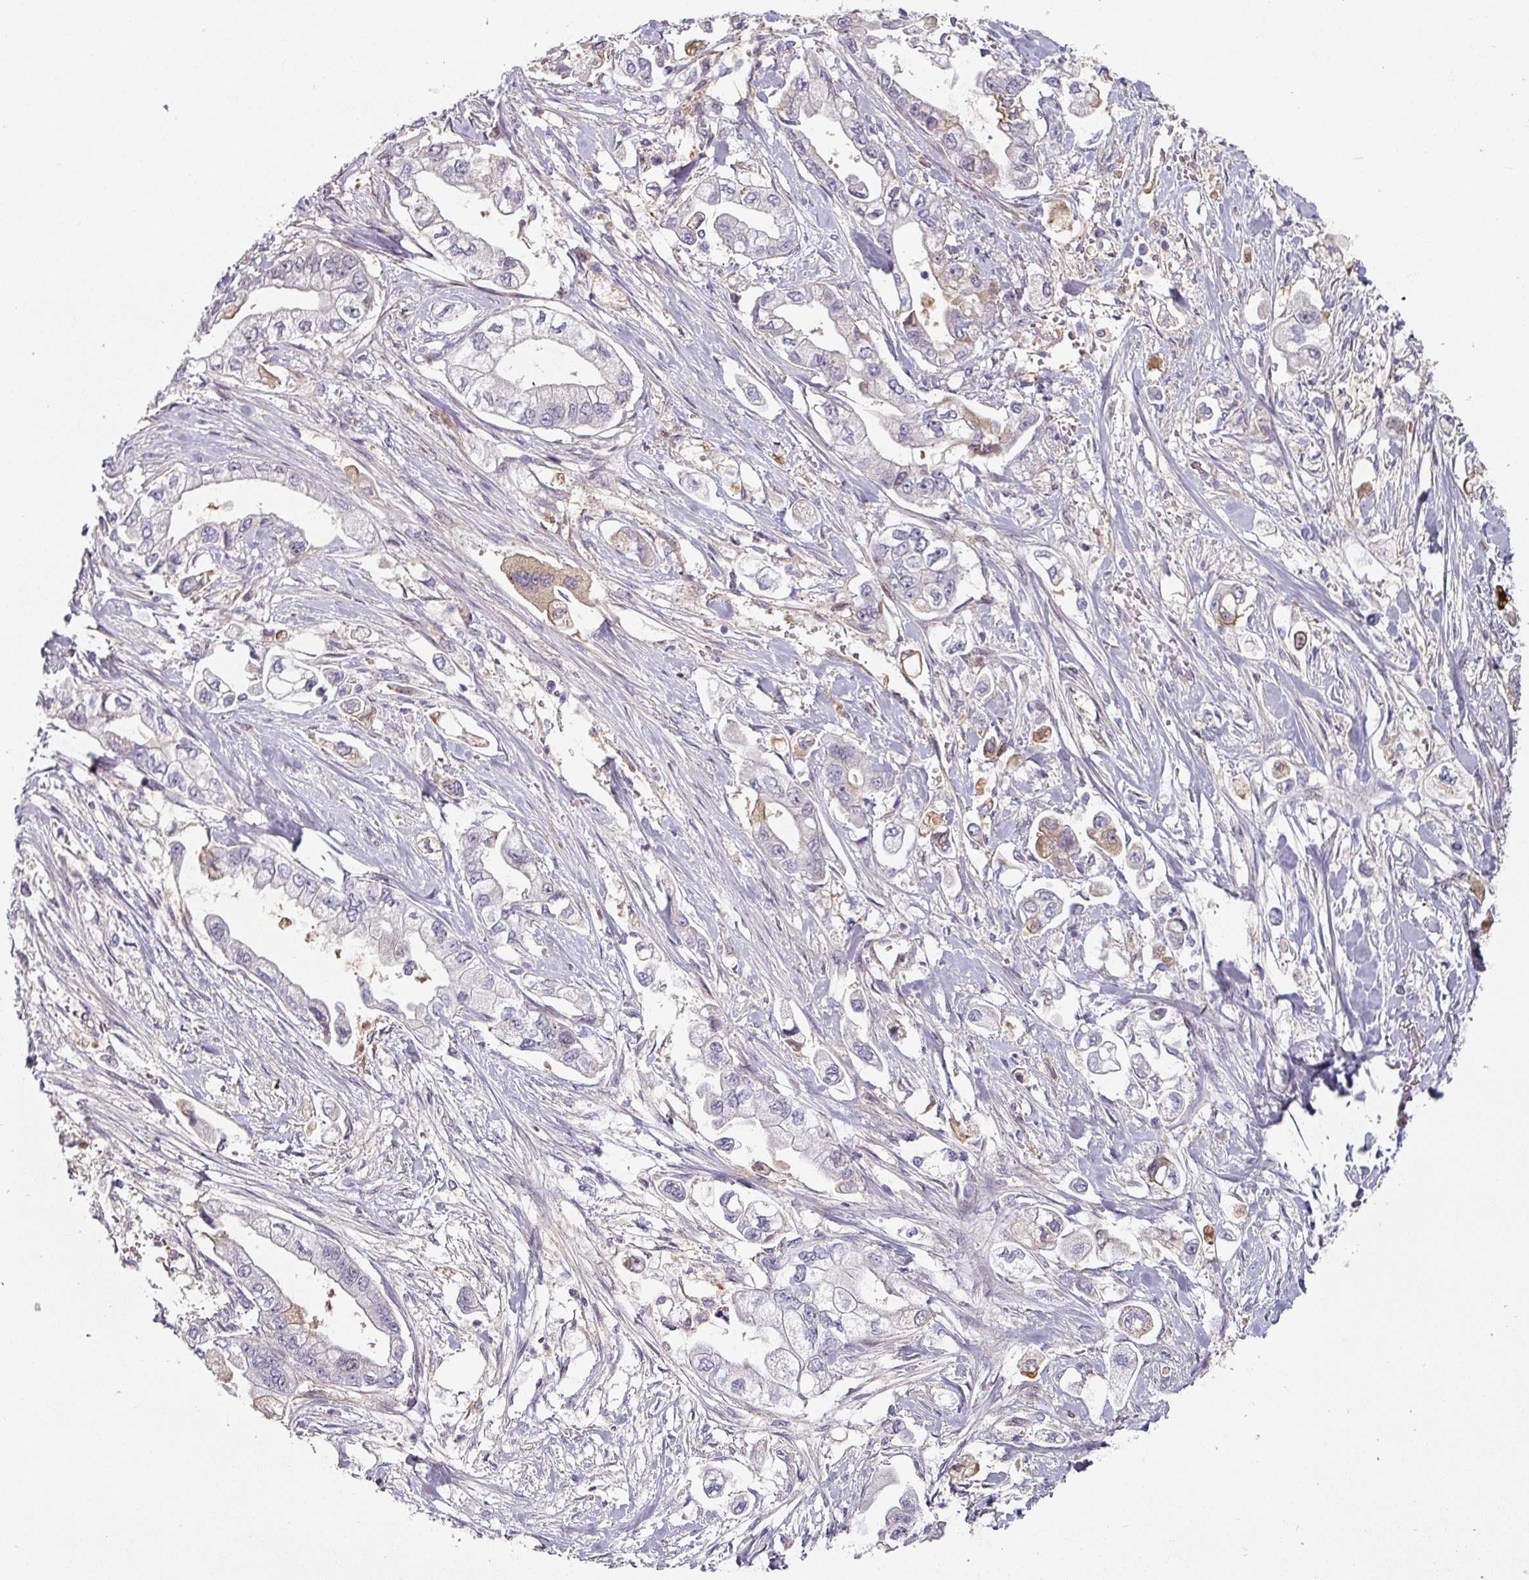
{"staining": {"intensity": "weak", "quantity": "<25%", "location": "cytoplasmic/membranous"}, "tissue": "stomach cancer", "cell_type": "Tumor cells", "image_type": "cancer", "snomed": [{"axis": "morphology", "description": "Adenocarcinoma, NOS"}, {"axis": "topography", "description": "Stomach"}], "caption": "High power microscopy histopathology image of an immunohistochemistry image of stomach cancer (adenocarcinoma), revealing no significant positivity in tumor cells.", "gene": "CEP78", "patient": {"sex": "male", "age": 62}}